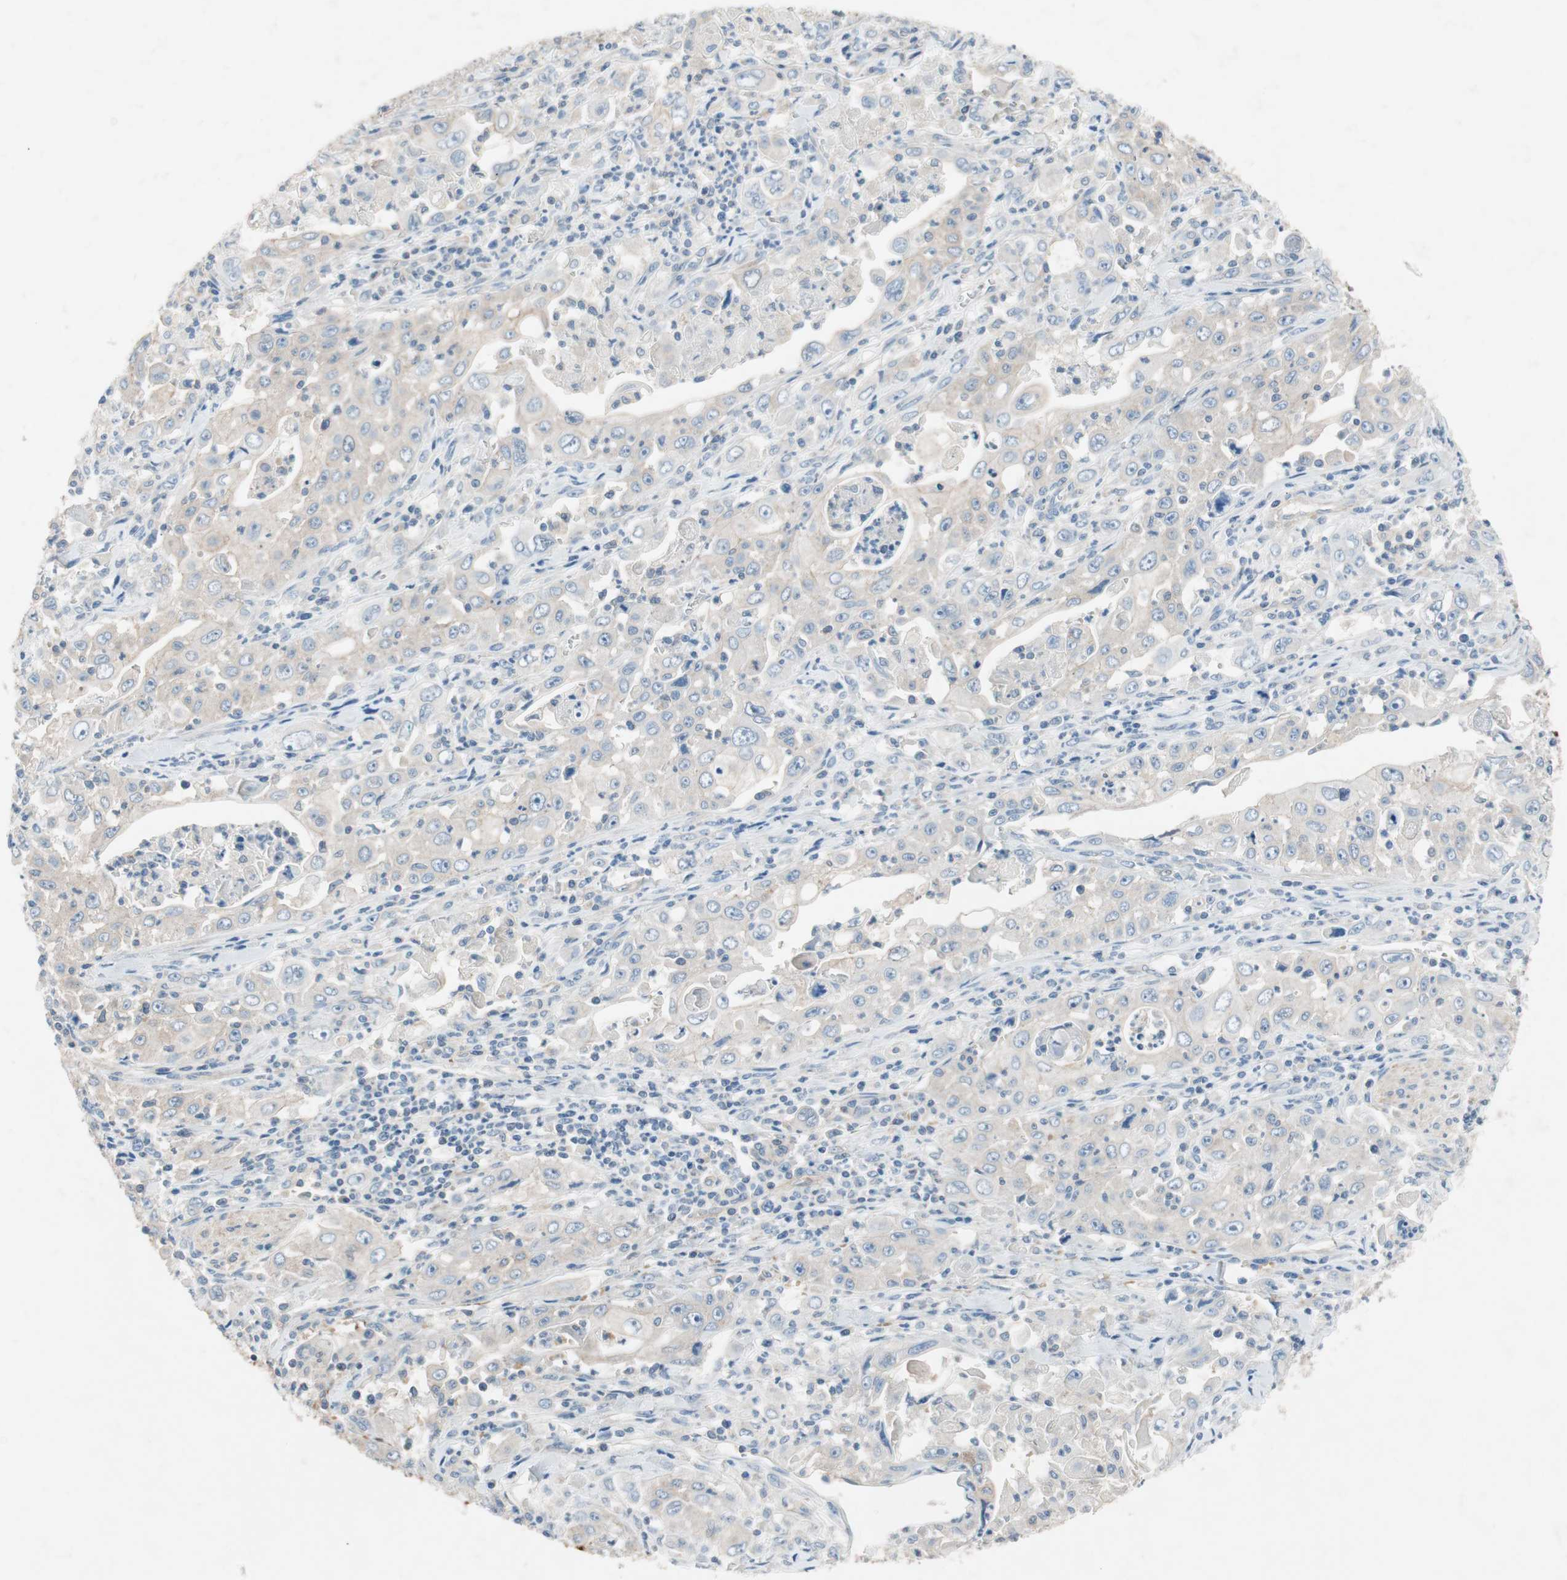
{"staining": {"intensity": "negative", "quantity": "none", "location": "none"}, "tissue": "pancreatic cancer", "cell_type": "Tumor cells", "image_type": "cancer", "snomed": [{"axis": "morphology", "description": "Adenocarcinoma, NOS"}, {"axis": "topography", "description": "Pancreas"}], "caption": "Image shows no significant protein positivity in tumor cells of pancreatic cancer.", "gene": "GLUL", "patient": {"sex": "male", "age": 70}}